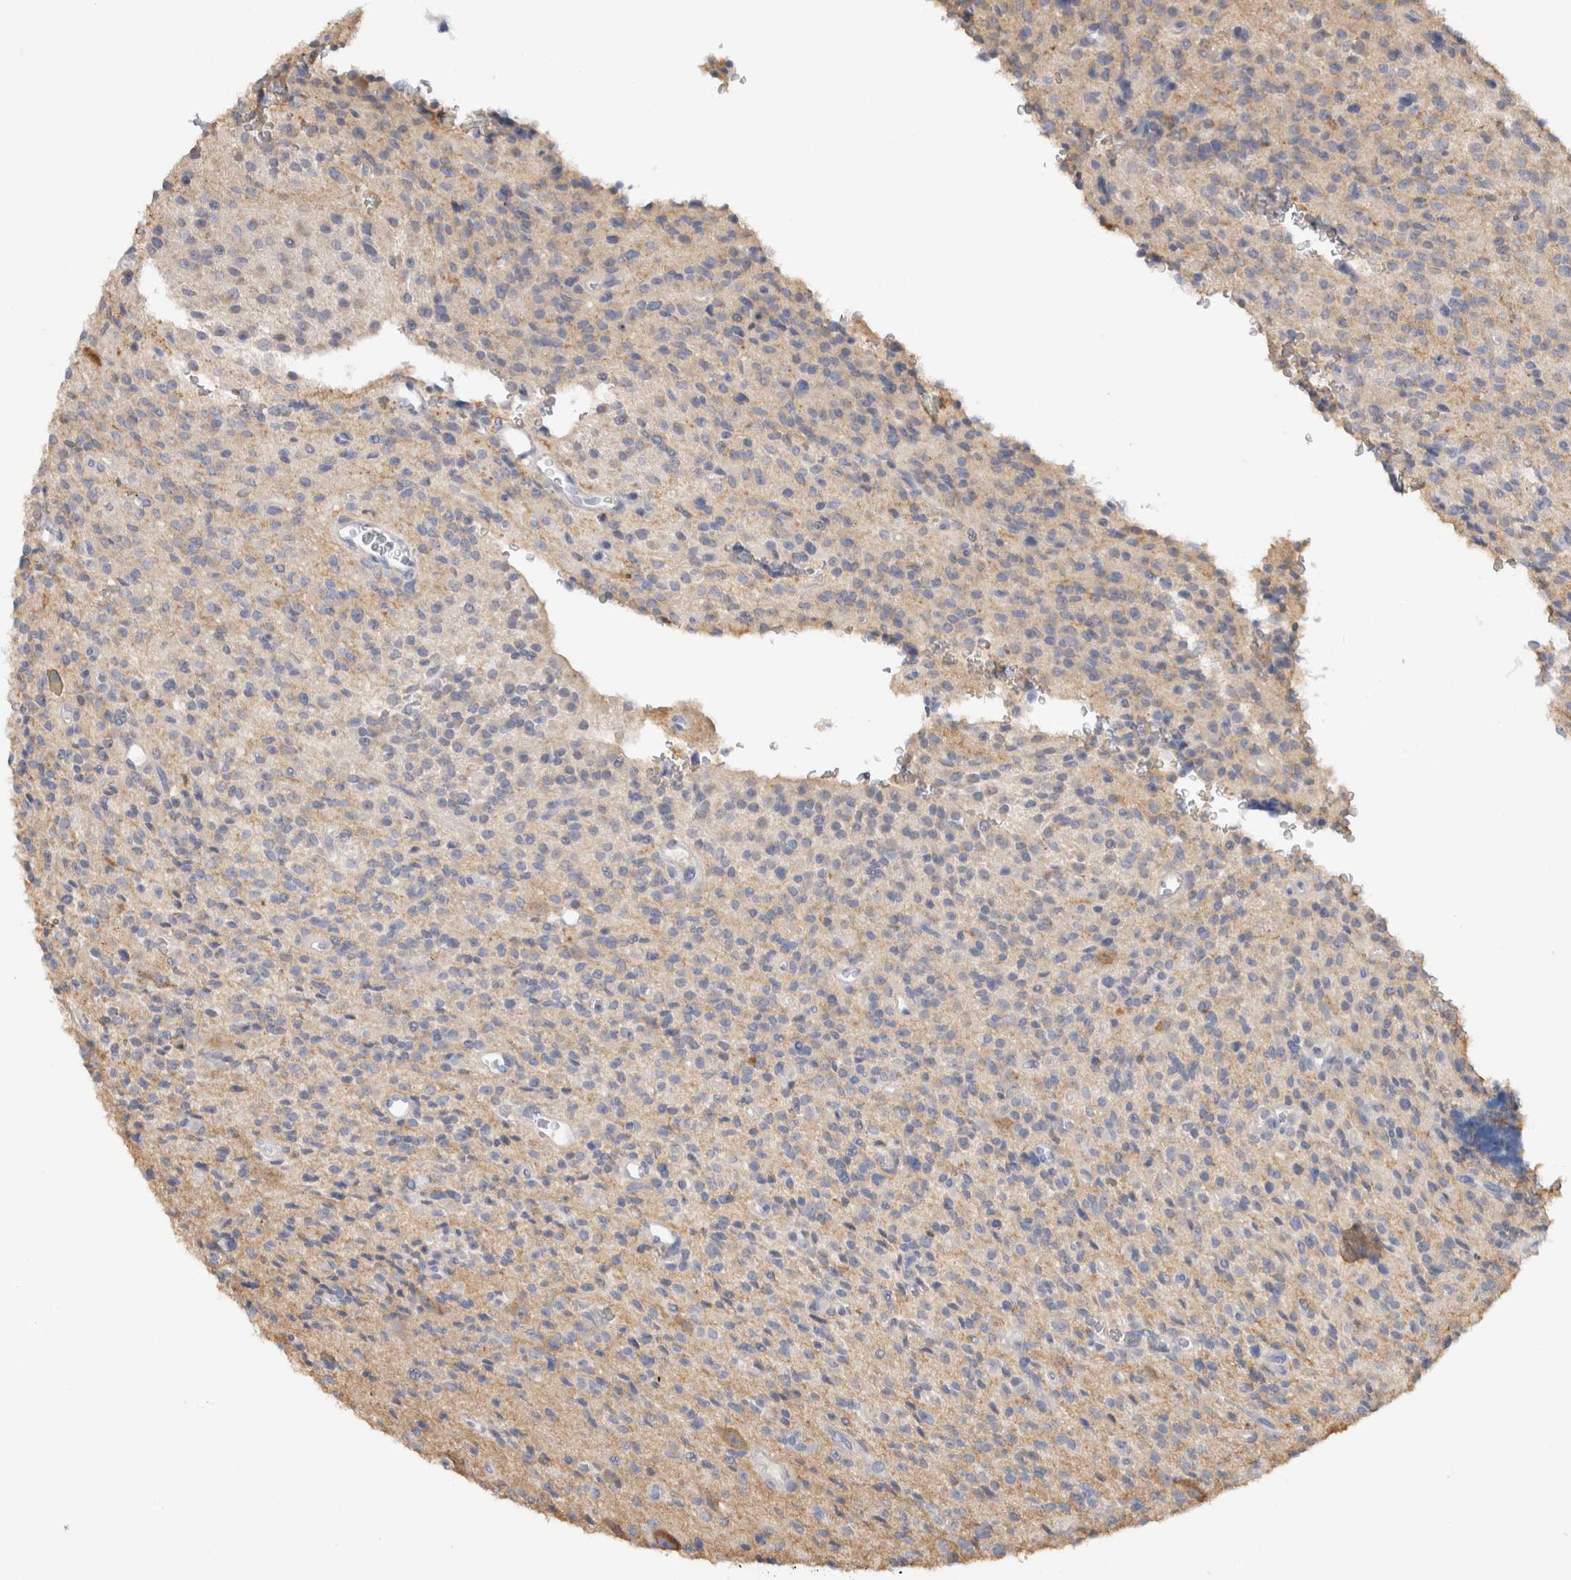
{"staining": {"intensity": "weak", "quantity": "25%-75%", "location": "cytoplasmic/membranous"}, "tissue": "glioma", "cell_type": "Tumor cells", "image_type": "cancer", "snomed": [{"axis": "morphology", "description": "Glioma, malignant, High grade"}, {"axis": "topography", "description": "Brain"}], "caption": "High-grade glioma (malignant) tissue exhibits weak cytoplasmic/membranous staining in approximately 25%-75% of tumor cells, visualized by immunohistochemistry.", "gene": "GAS1", "patient": {"sex": "male", "age": 34}}